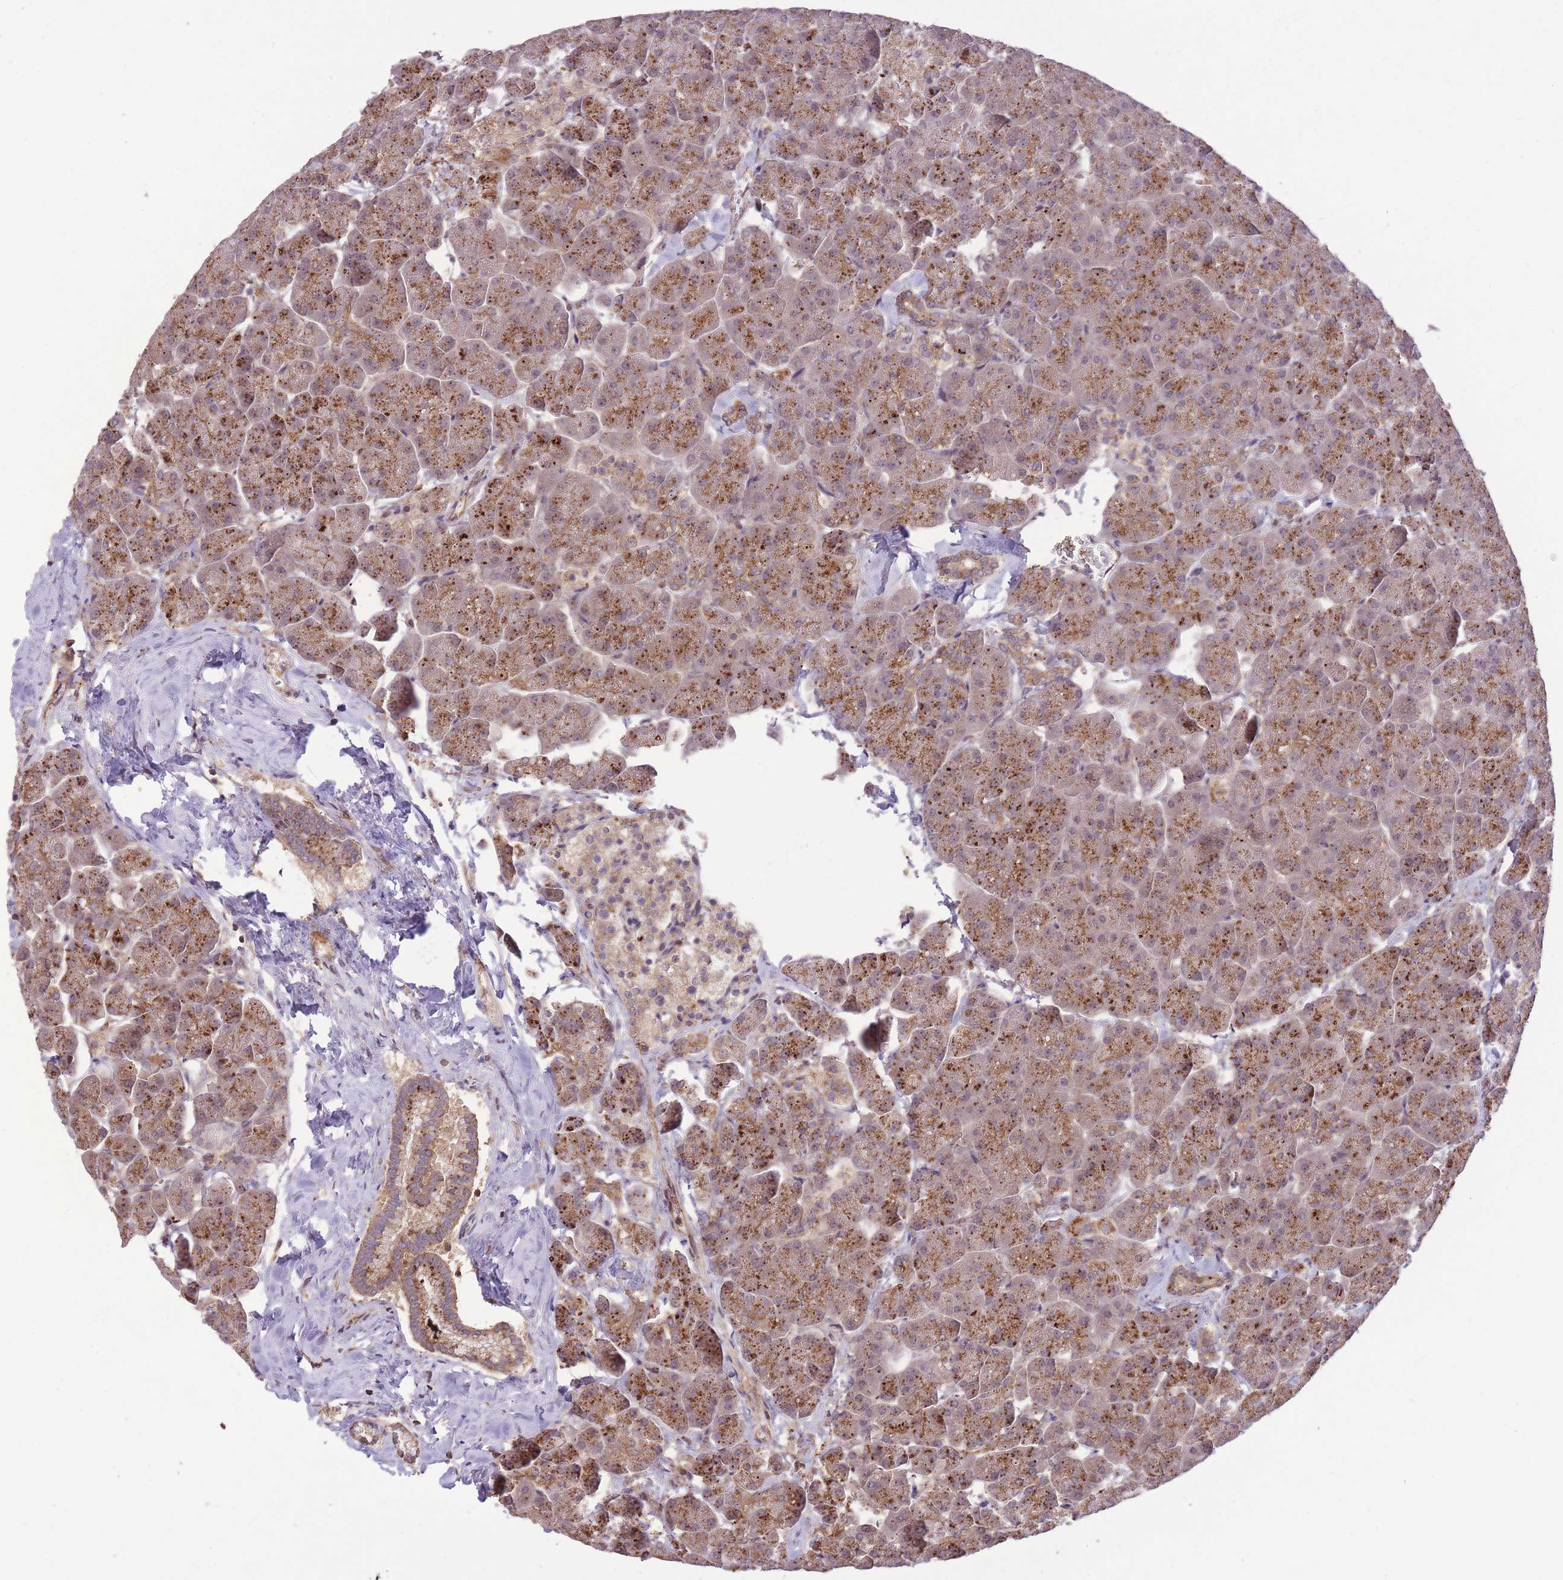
{"staining": {"intensity": "strong", "quantity": ">75%", "location": "cytoplasmic/membranous"}, "tissue": "pancreas", "cell_type": "Exocrine glandular cells", "image_type": "normal", "snomed": [{"axis": "morphology", "description": "Normal tissue, NOS"}, {"axis": "topography", "description": "Pancreas"}, {"axis": "topography", "description": "Peripheral nerve tissue"}], "caption": "Benign pancreas demonstrates strong cytoplasmic/membranous positivity in about >75% of exocrine glandular cells, visualized by immunohistochemistry.", "gene": "POLR3F", "patient": {"sex": "male", "age": 54}}